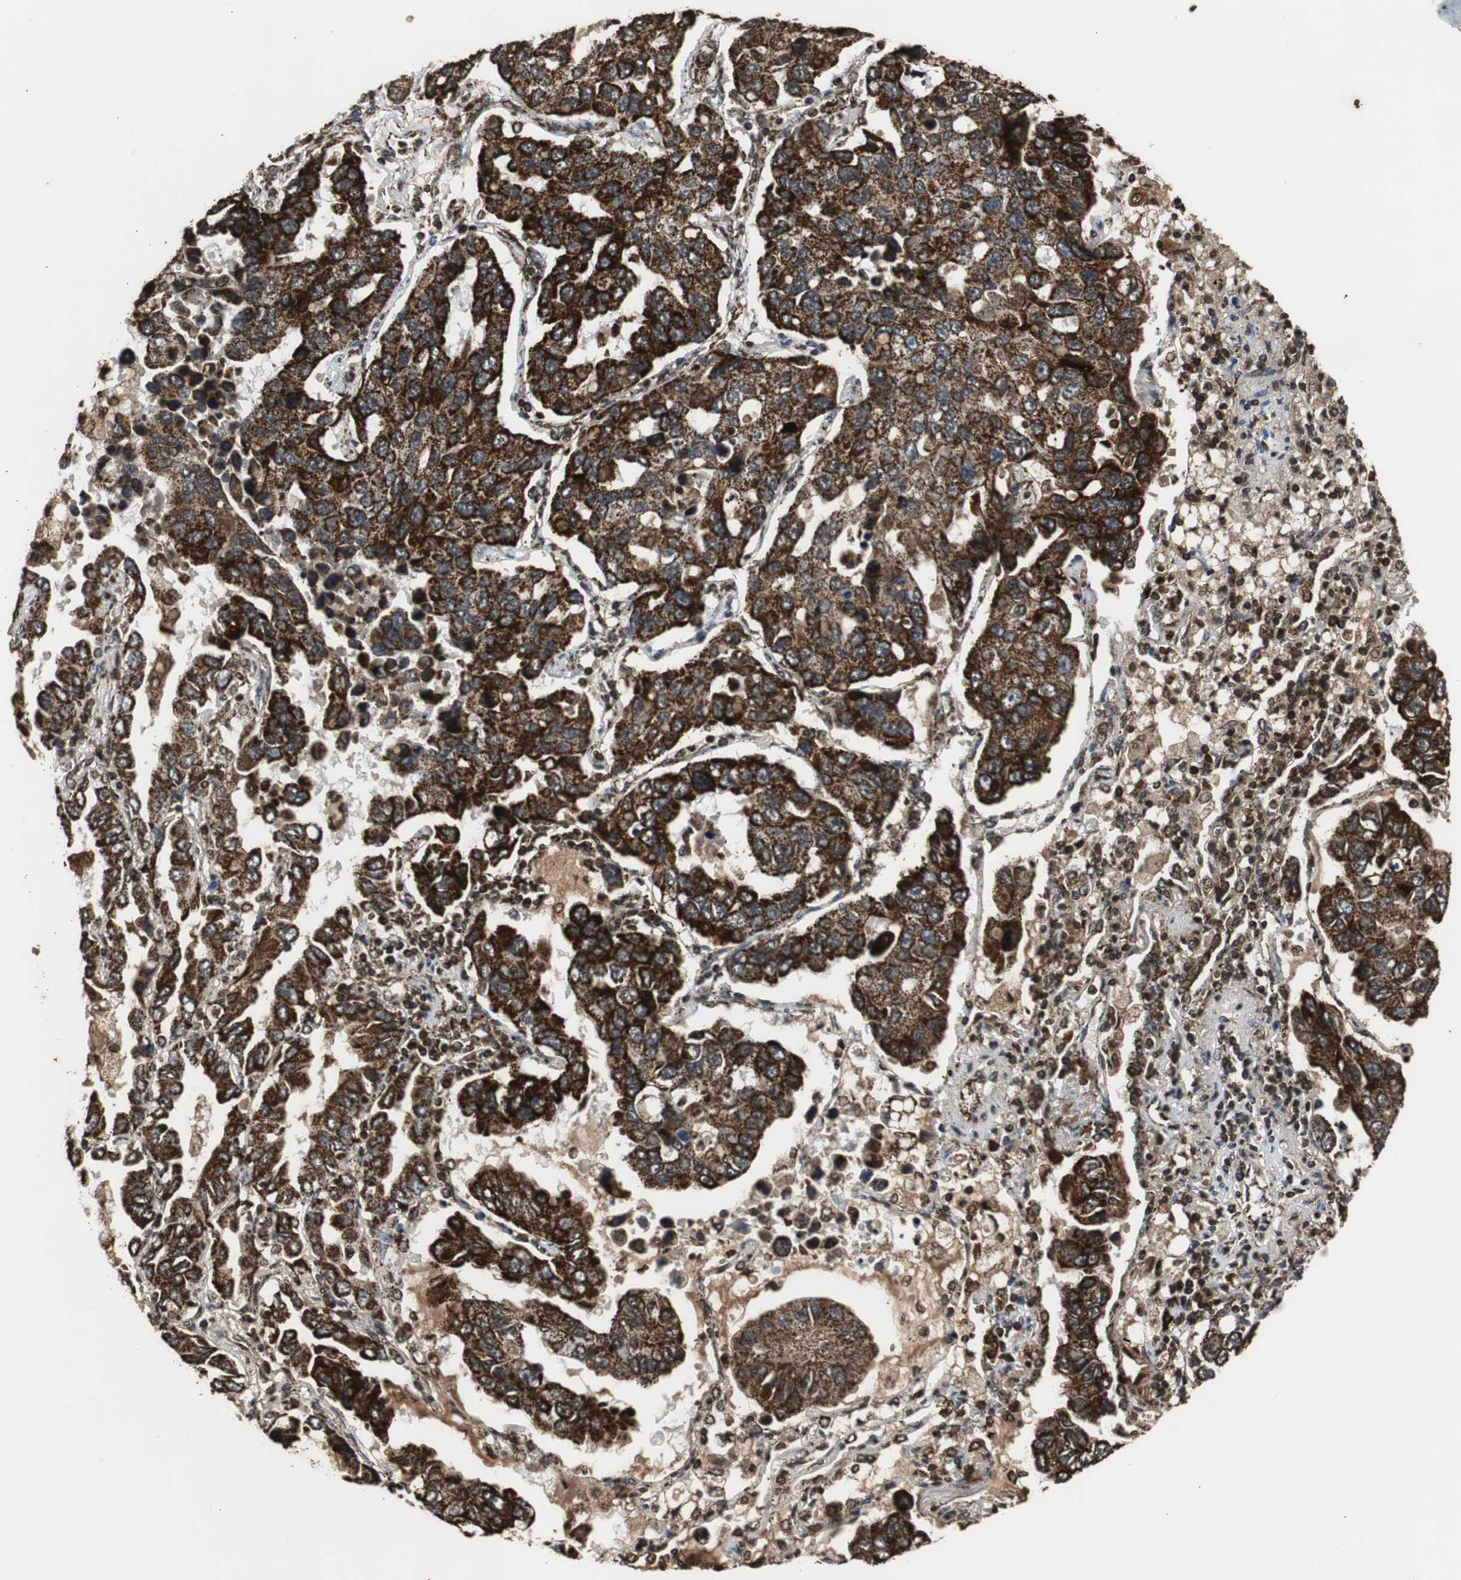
{"staining": {"intensity": "strong", "quantity": ">75%", "location": "cytoplasmic/membranous"}, "tissue": "lung cancer", "cell_type": "Tumor cells", "image_type": "cancer", "snomed": [{"axis": "morphology", "description": "Adenocarcinoma, NOS"}, {"axis": "topography", "description": "Lung"}], "caption": "Immunohistochemistry photomicrograph of neoplastic tissue: human lung cancer stained using IHC displays high levels of strong protein expression localized specifically in the cytoplasmic/membranous of tumor cells, appearing as a cytoplasmic/membranous brown color.", "gene": "HSPA9", "patient": {"sex": "male", "age": 64}}